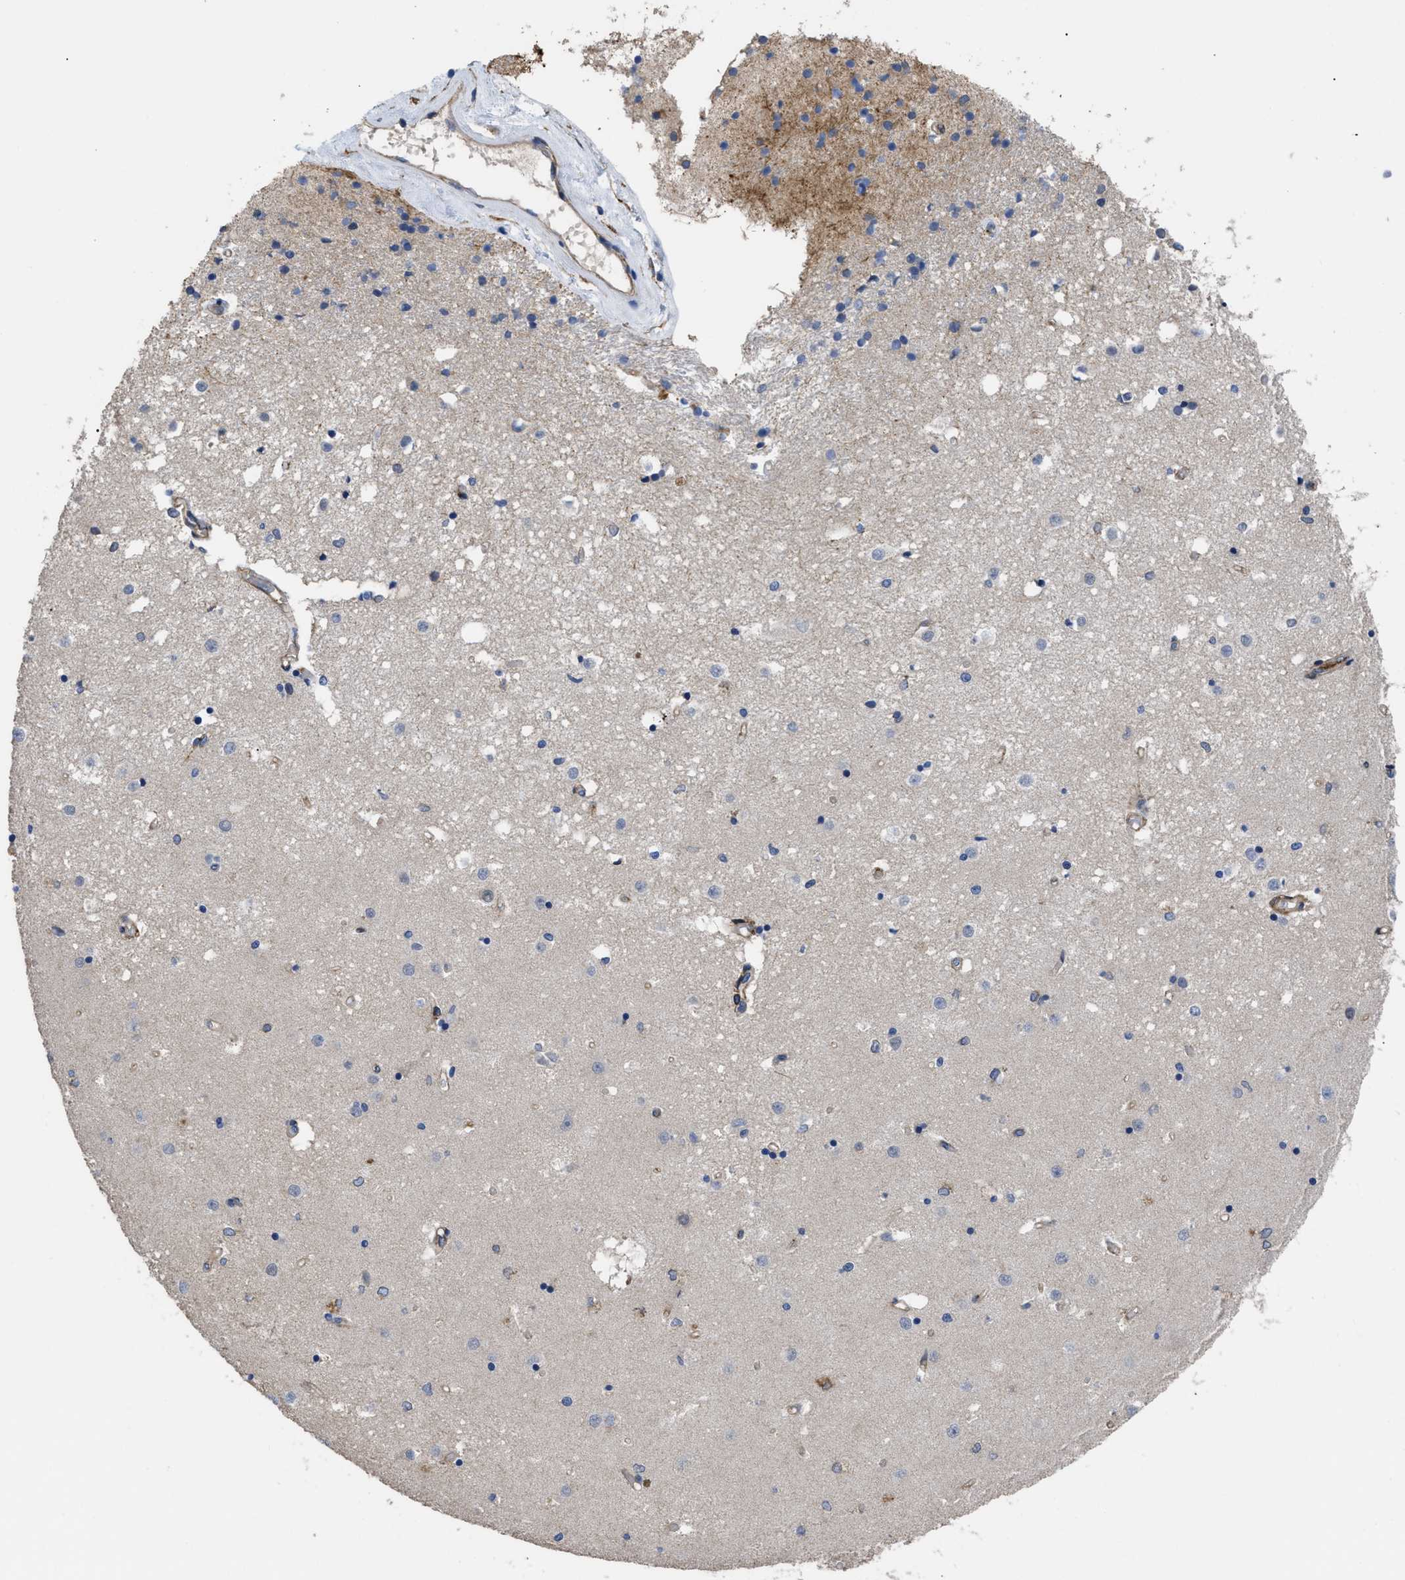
{"staining": {"intensity": "moderate", "quantity": "<25%", "location": "cytoplasmic/membranous"}, "tissue": "caudate", "cell_type": "Glial cells", "image_type": "normal", "snomed": [{"axis": "morphology", "description": "Normal tissue, NOS"}, {"axis": "topography", "description": "Lateral ventricle wall"}], "caption": "Human caudate stained with a brown dye reveals moderate cytoplasmic/membranous positive staining in approximately <25% of glial cells.", "gene": "SQLE", "patient": {"sex": "male", "age": 45}}